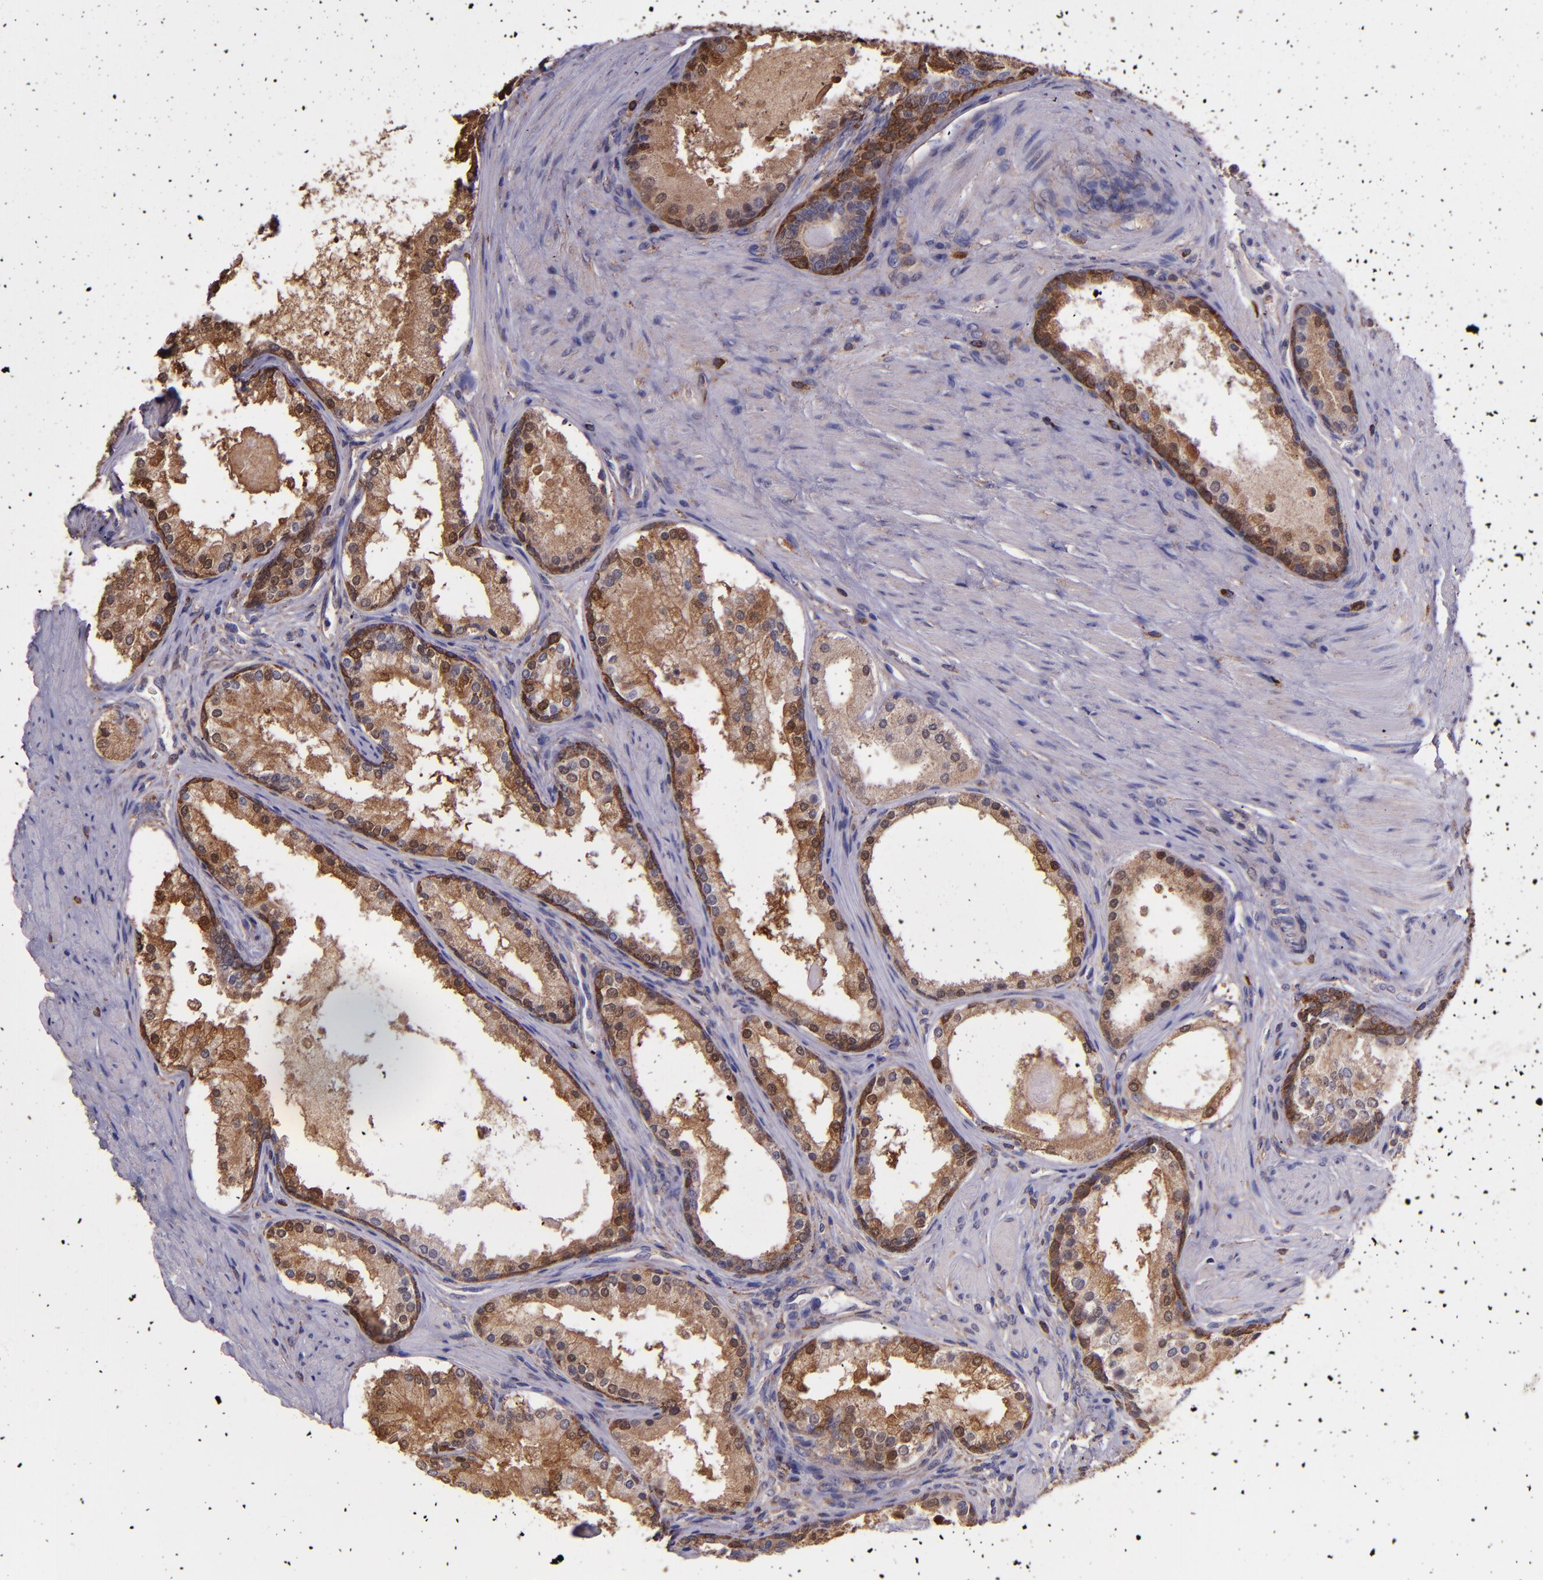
{"staining": {"intensity": "weak", "quantity": ">75%", "location": "cytoplasmic/membranous,nuclear"}, "tissue": "prostate cancer", "cell_type": "Tumor cells", "image_type": "cancer", "snomed": [{"axis": "morphology", "description": "Adenocarcinoma, Medium grade"}, {"axis": "topography", "description": "Prostate"}], "caption": "Immunohistochemistry (DAB) staining of human prostate cancer reveals weak cytoplasmic/membranous and nuclear protein positivity in approximately >75% of tumor cells.", "gene": "WASHC1", "patient": {"sex": "male", "age": 72}}